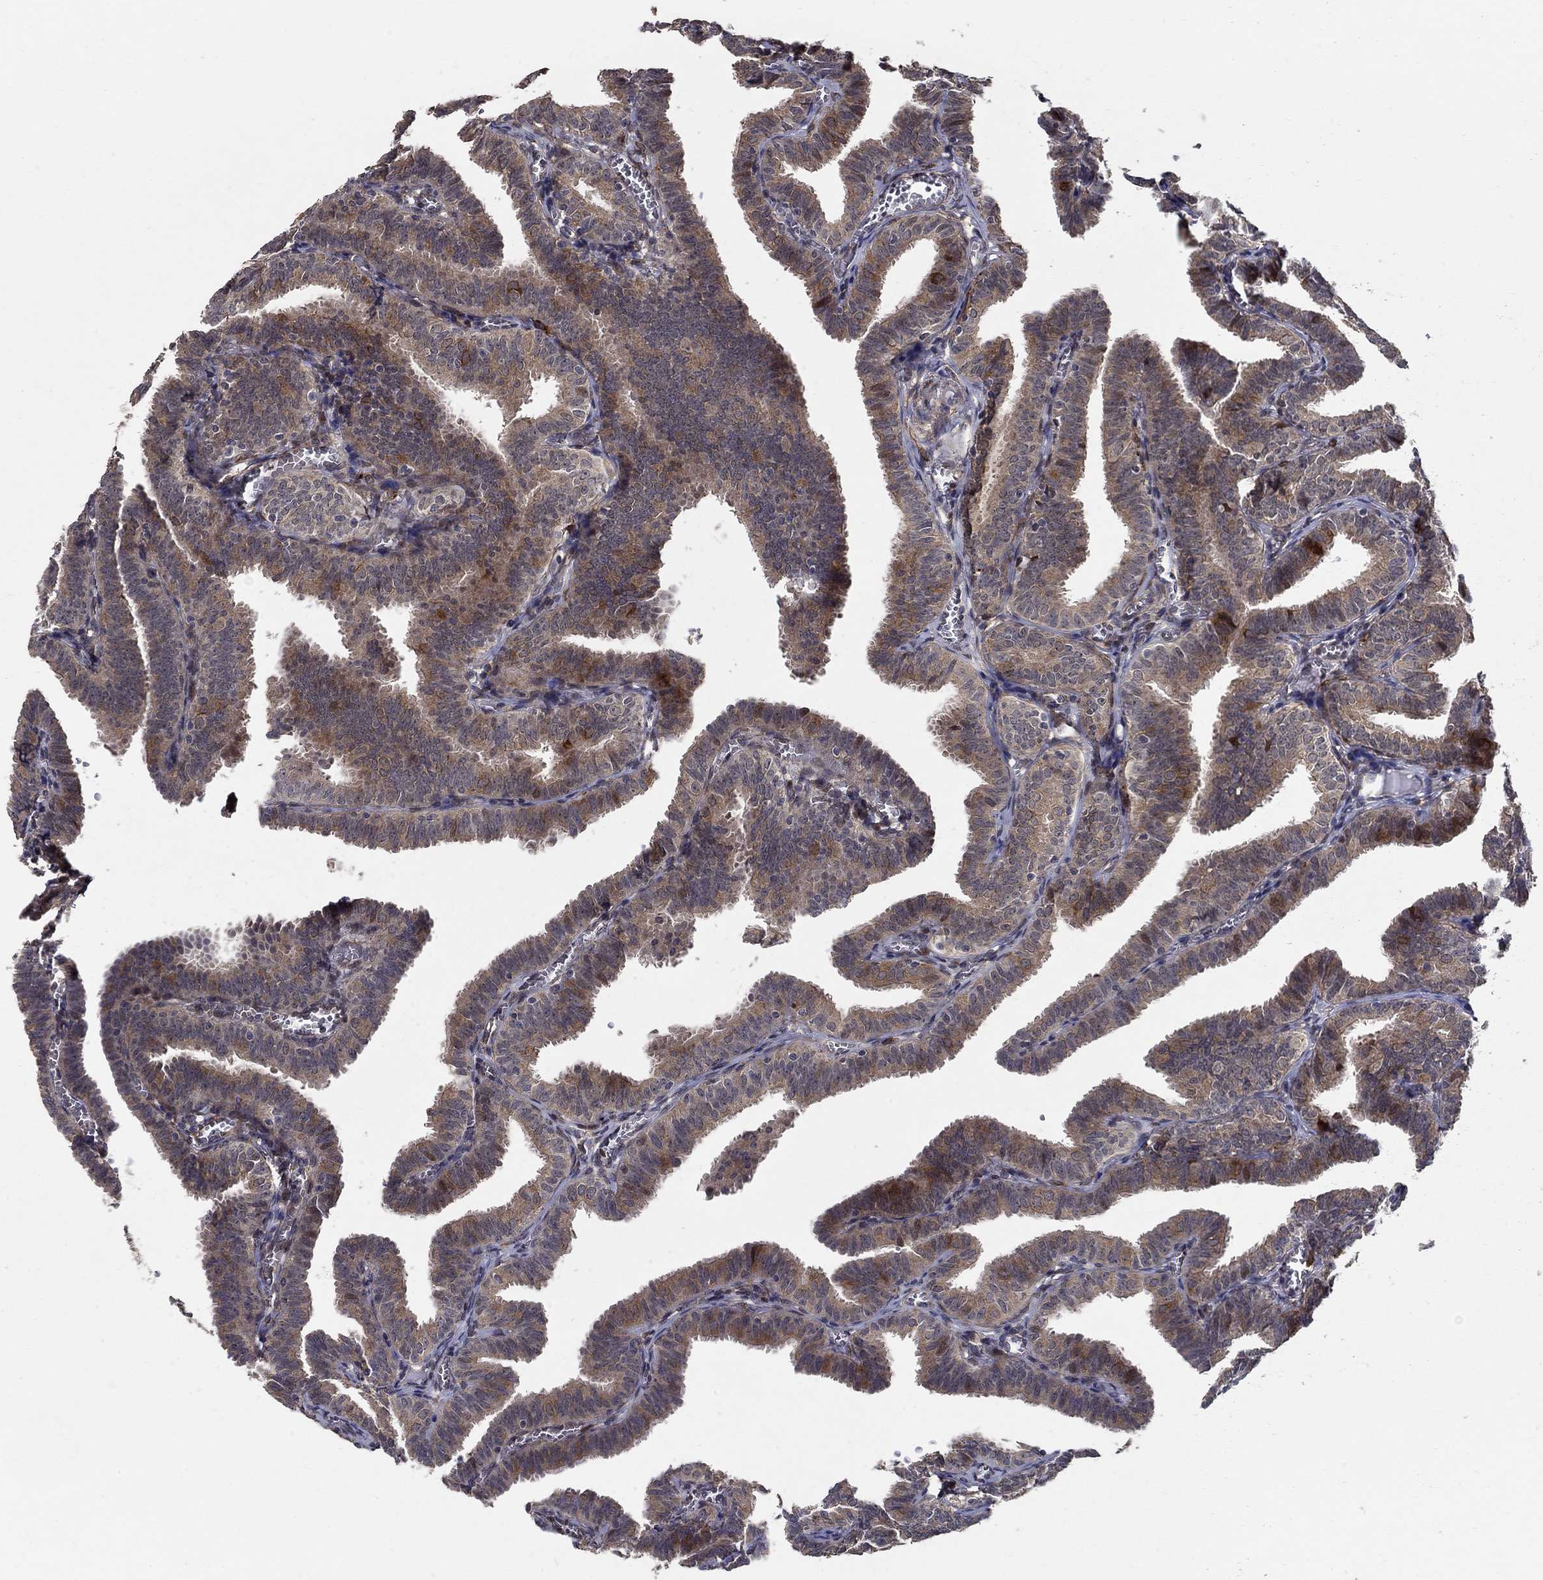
{"staining": {"intensity": "strong", "quantity": "<25%", "location": "cytoplasmic/membranous"}, "tissue": "fallopian tube", "cell_type": "Glandular cells", "image_type": "normal", "snomed": [{"axis": "morphology", "description": "Normal tissue, NOS"}, {"axis": "topography", "description": "Fallopian tube"}], "caption": "Immunohistochemistry micrograph of normal fallopian tube: human fallopian tube stained using IHC demonstrates medium levels of strong protein expression localized specifically in the cytoplasmic/membranous of glandular cells, appearing as a cytoplasmic/membranous brown color.", "gene": "ZNF594", "patient": {"sex": "female", "age": 25}}